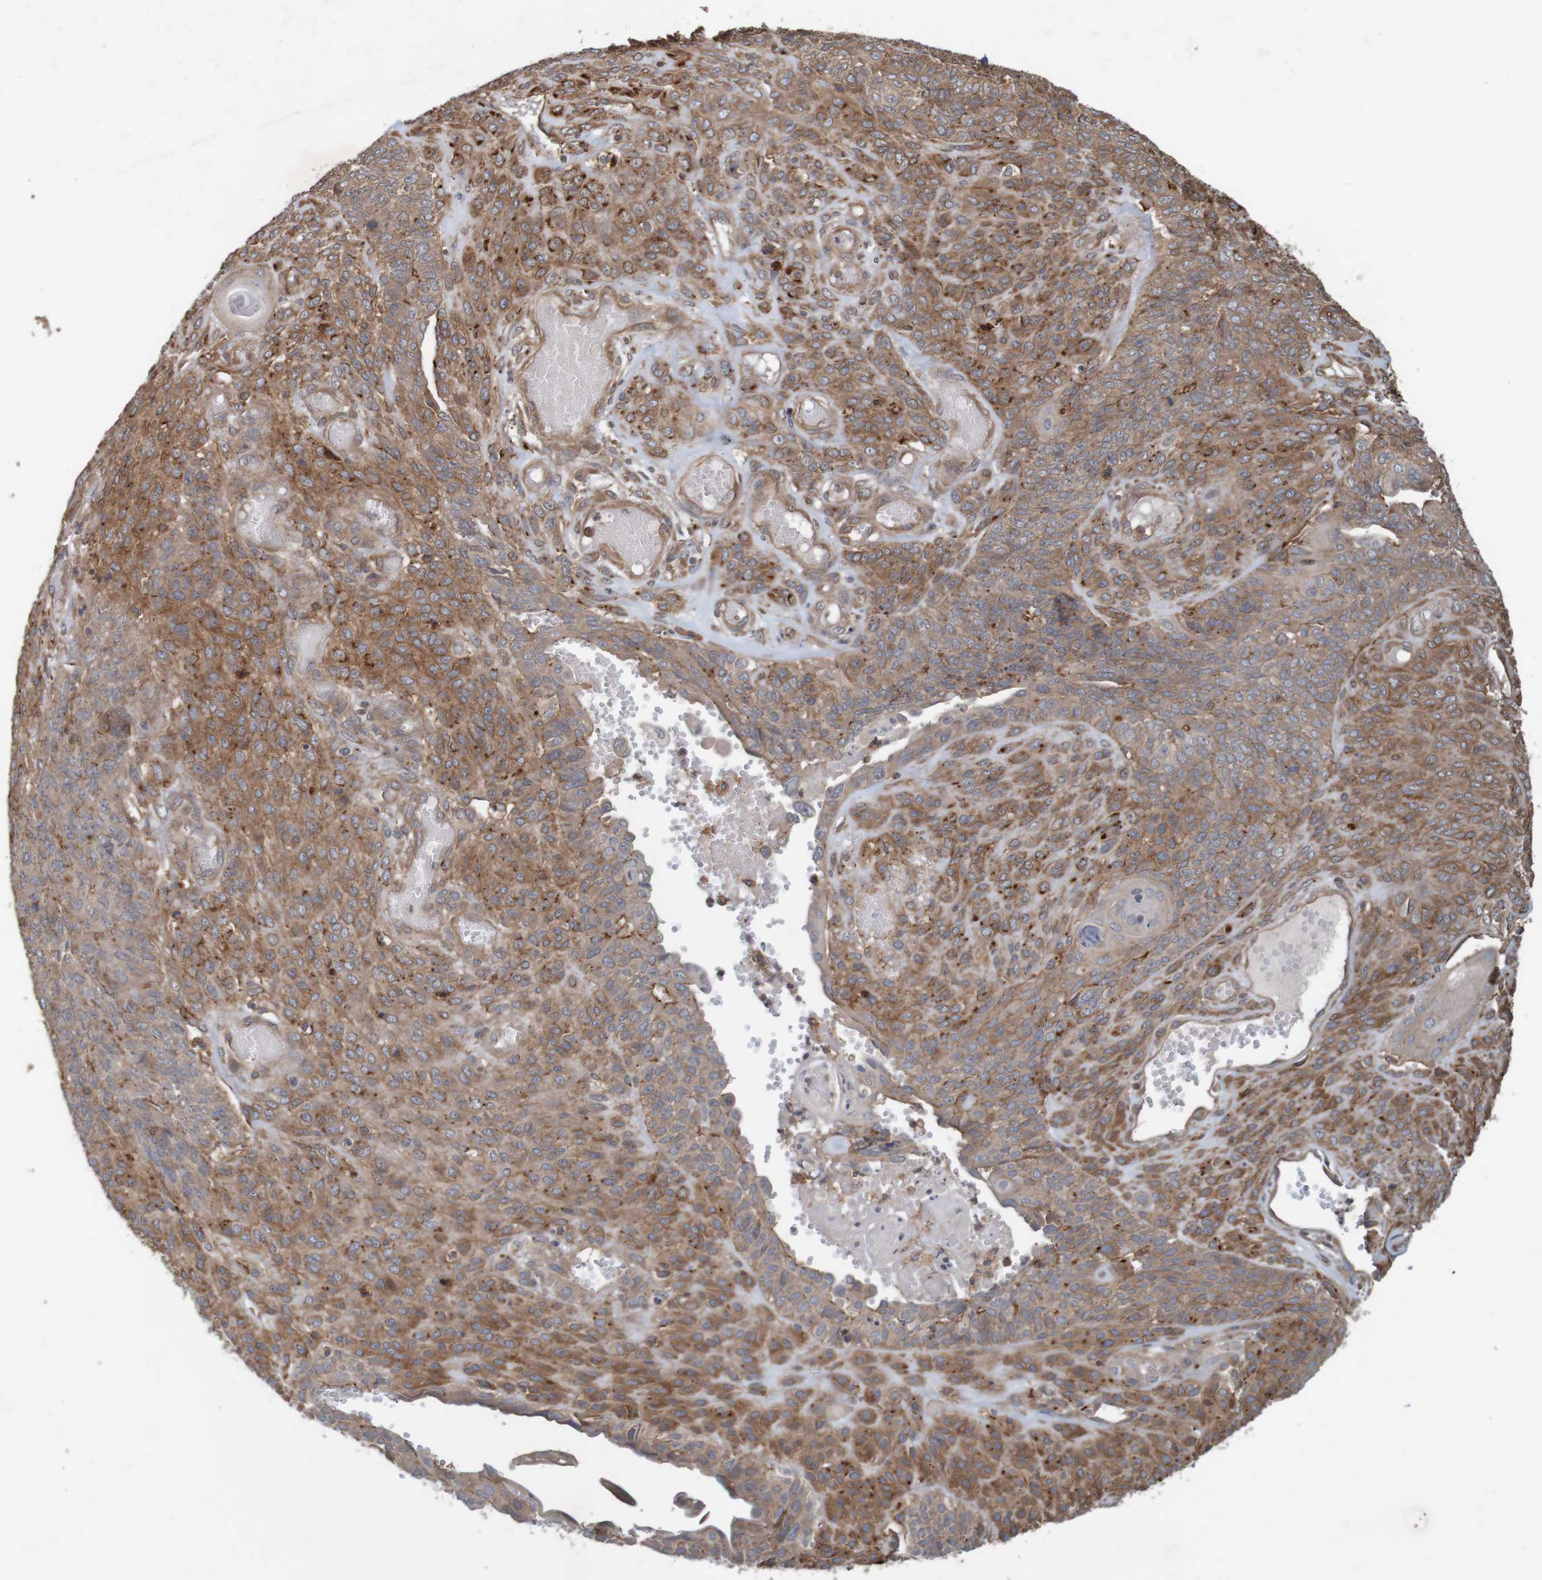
{"staining": {"intensity": "moderate", "quantity": ">75%", "location": "cytoplasmic/membranous"}, "tissue": "endometrial cancer", "cell_type": "Tumor cells", "image_type": "cancer", "snomed": [{"axis": "morphology", "description": "Adenocarcinoma, NOS"}, {"axis": "topography", "description": "Endometrium"}], "caption": "About >75% of tumor cells in human endometrial adenocarcinoma demonstrate moderate cytoplasmic/membranous protein expression as visualized by brown immunohistochemical staining.", "gene": "ARHGEF11", "patient": {"sex": "female", "age": 32}}